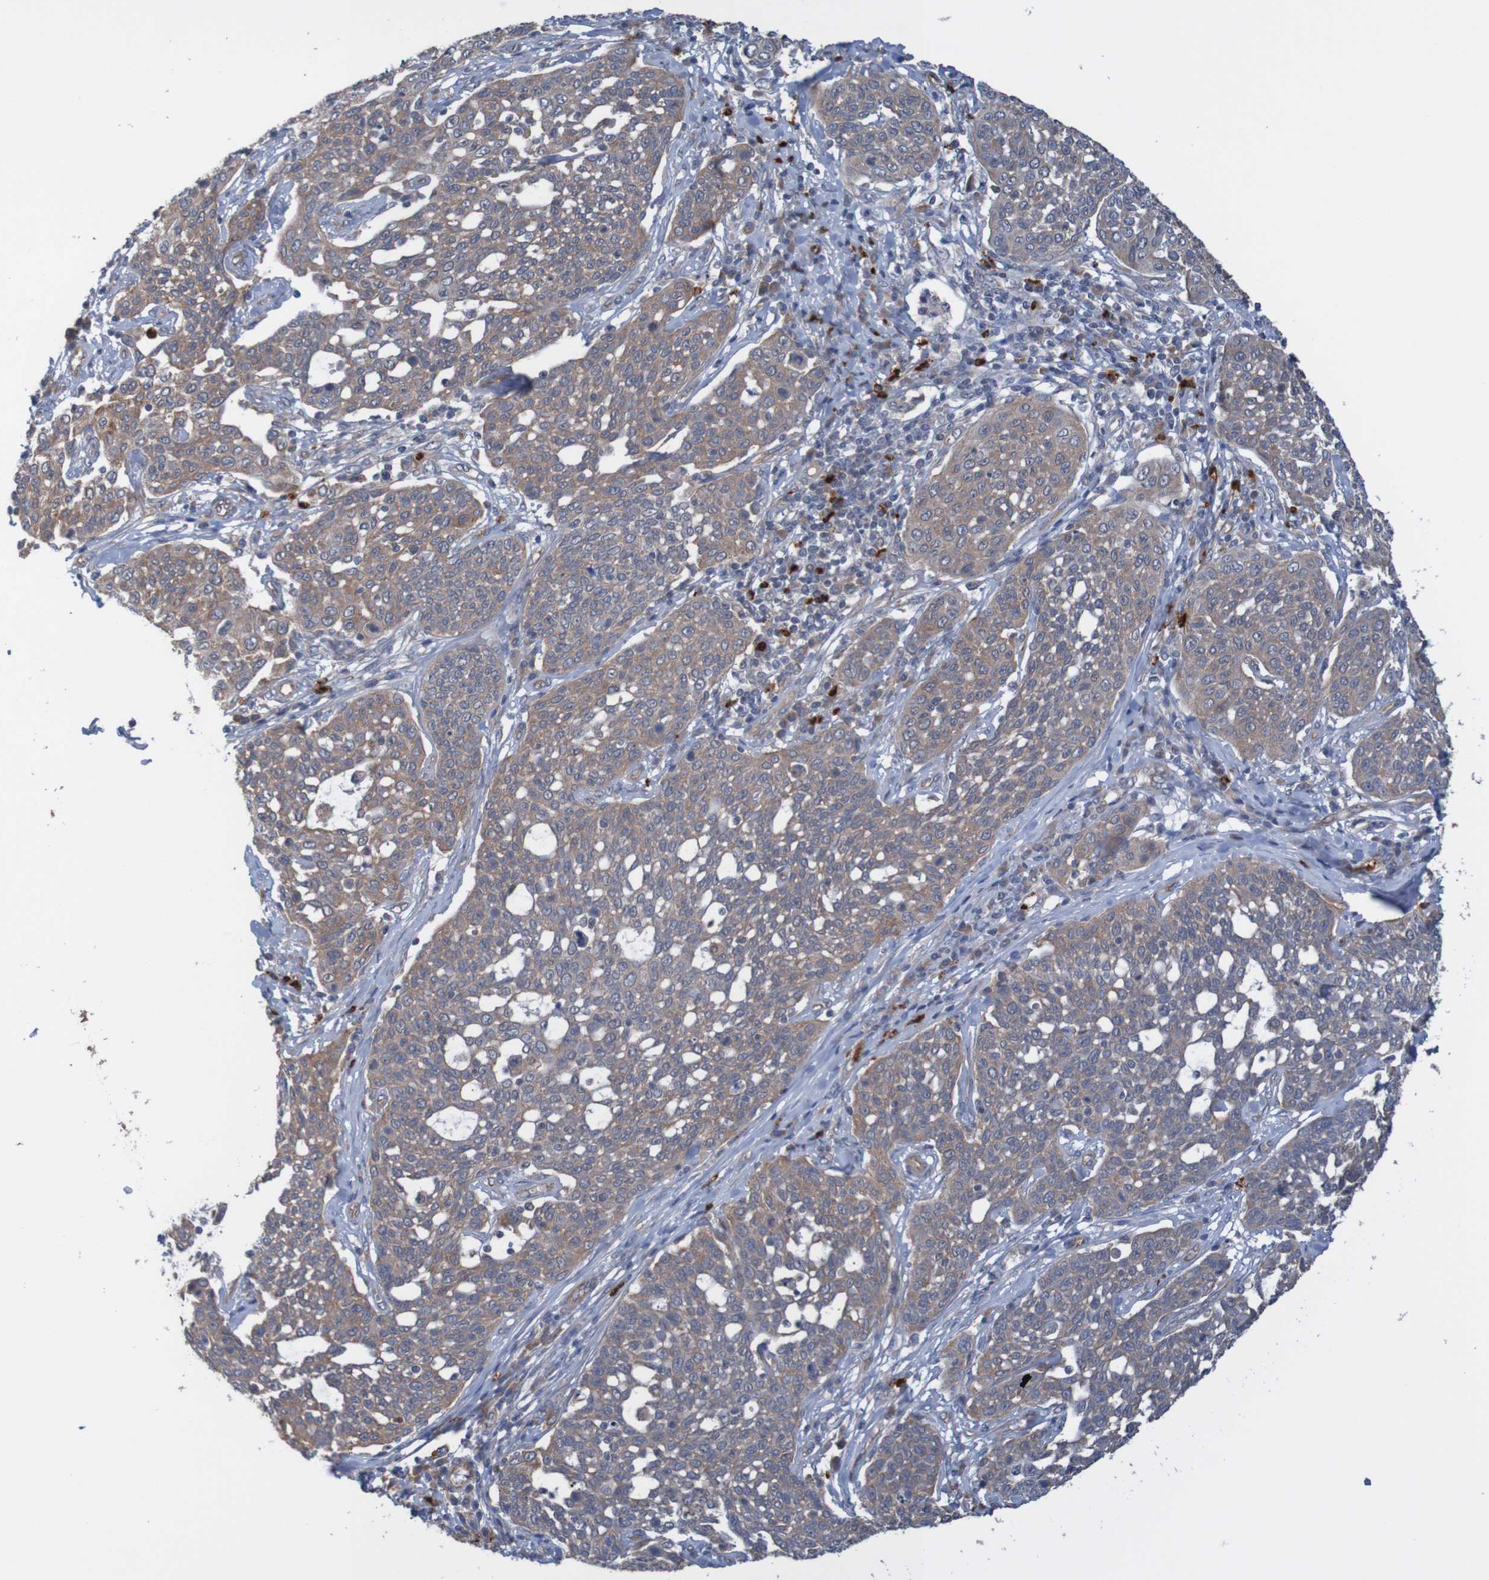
{"staining": {"intensity": "weak", "quantity": ">75%", "location": "cytoplasmic/membranous"}, "tissue": "cervical cancer", "cell_type": "Tumor cells", "image_type": "cancer", "snomed": [{"axis": "morphology", "description": "Squamous cell carcinoma, NOS"}, {"axis": "topography", "description": "Cervix"}], "caption": "Tumor cells exhibit low levels of weak cytoplasmic/membranous staining in approximately >75% of cells in cervical cancer (squamous cell carcinoma).", "gene": "ST8SIA6", "patient": {"sex": "female", "age": 34}}